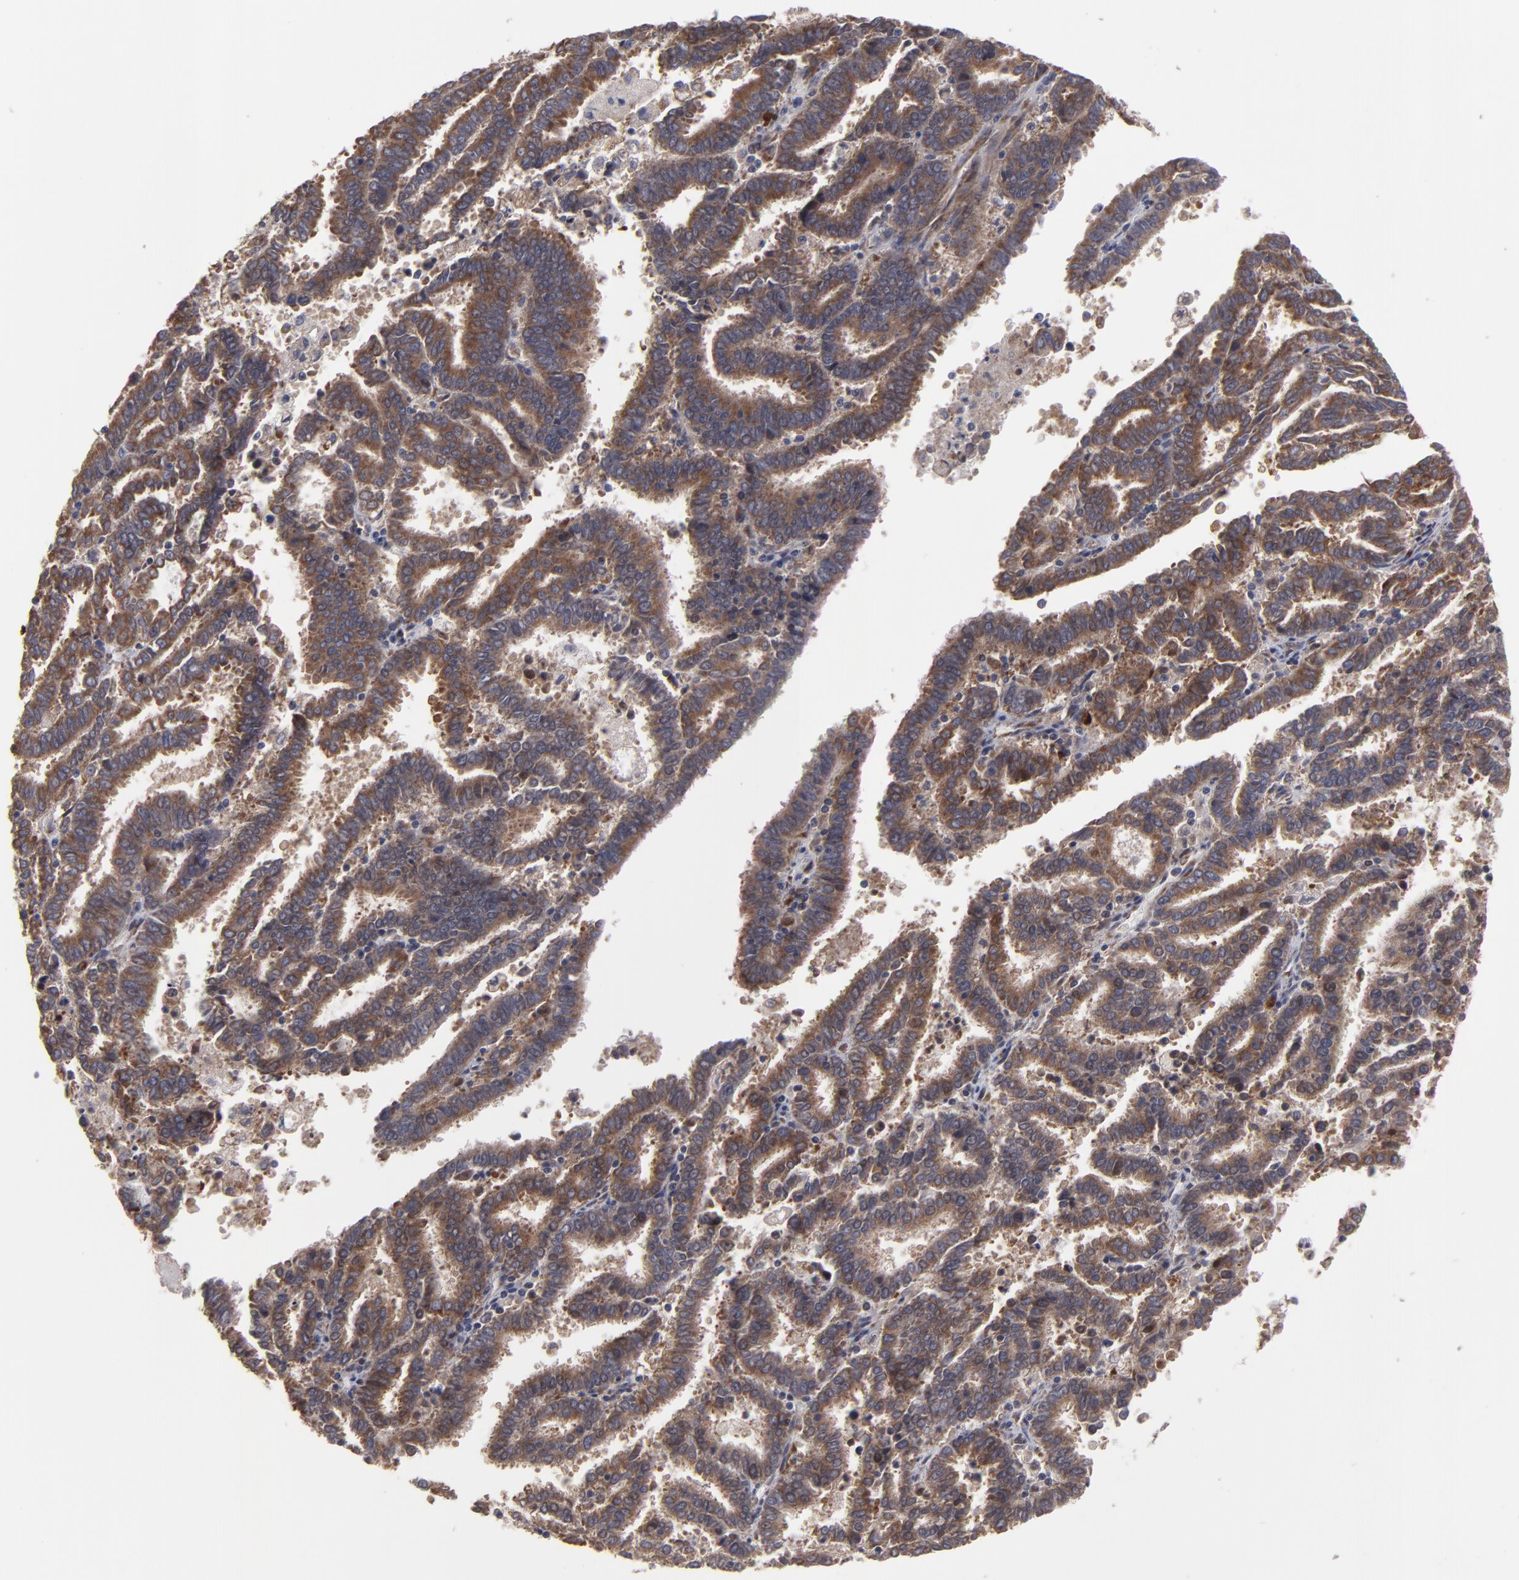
{"staining": {"intensity": "strong", "quantity": ">75%", "location": "cytoplasmic/membranous"}, "tissue": "endometrial cancer", "cell_type": "Tumor cells", "image_type": "cancer", "snomed": [{"axis": "morphology", "description": "Adenocarcinoma, NOS"}, {"axis": "topography", "description": "Uterus"}], "caption": "Endometrial adenocarcinoma stained for a protein exhibits strong cytoplasmic/membranous positivity in tumor cells.", "gene": "SND1", "patient": {"sex": "female", "age": 83}}